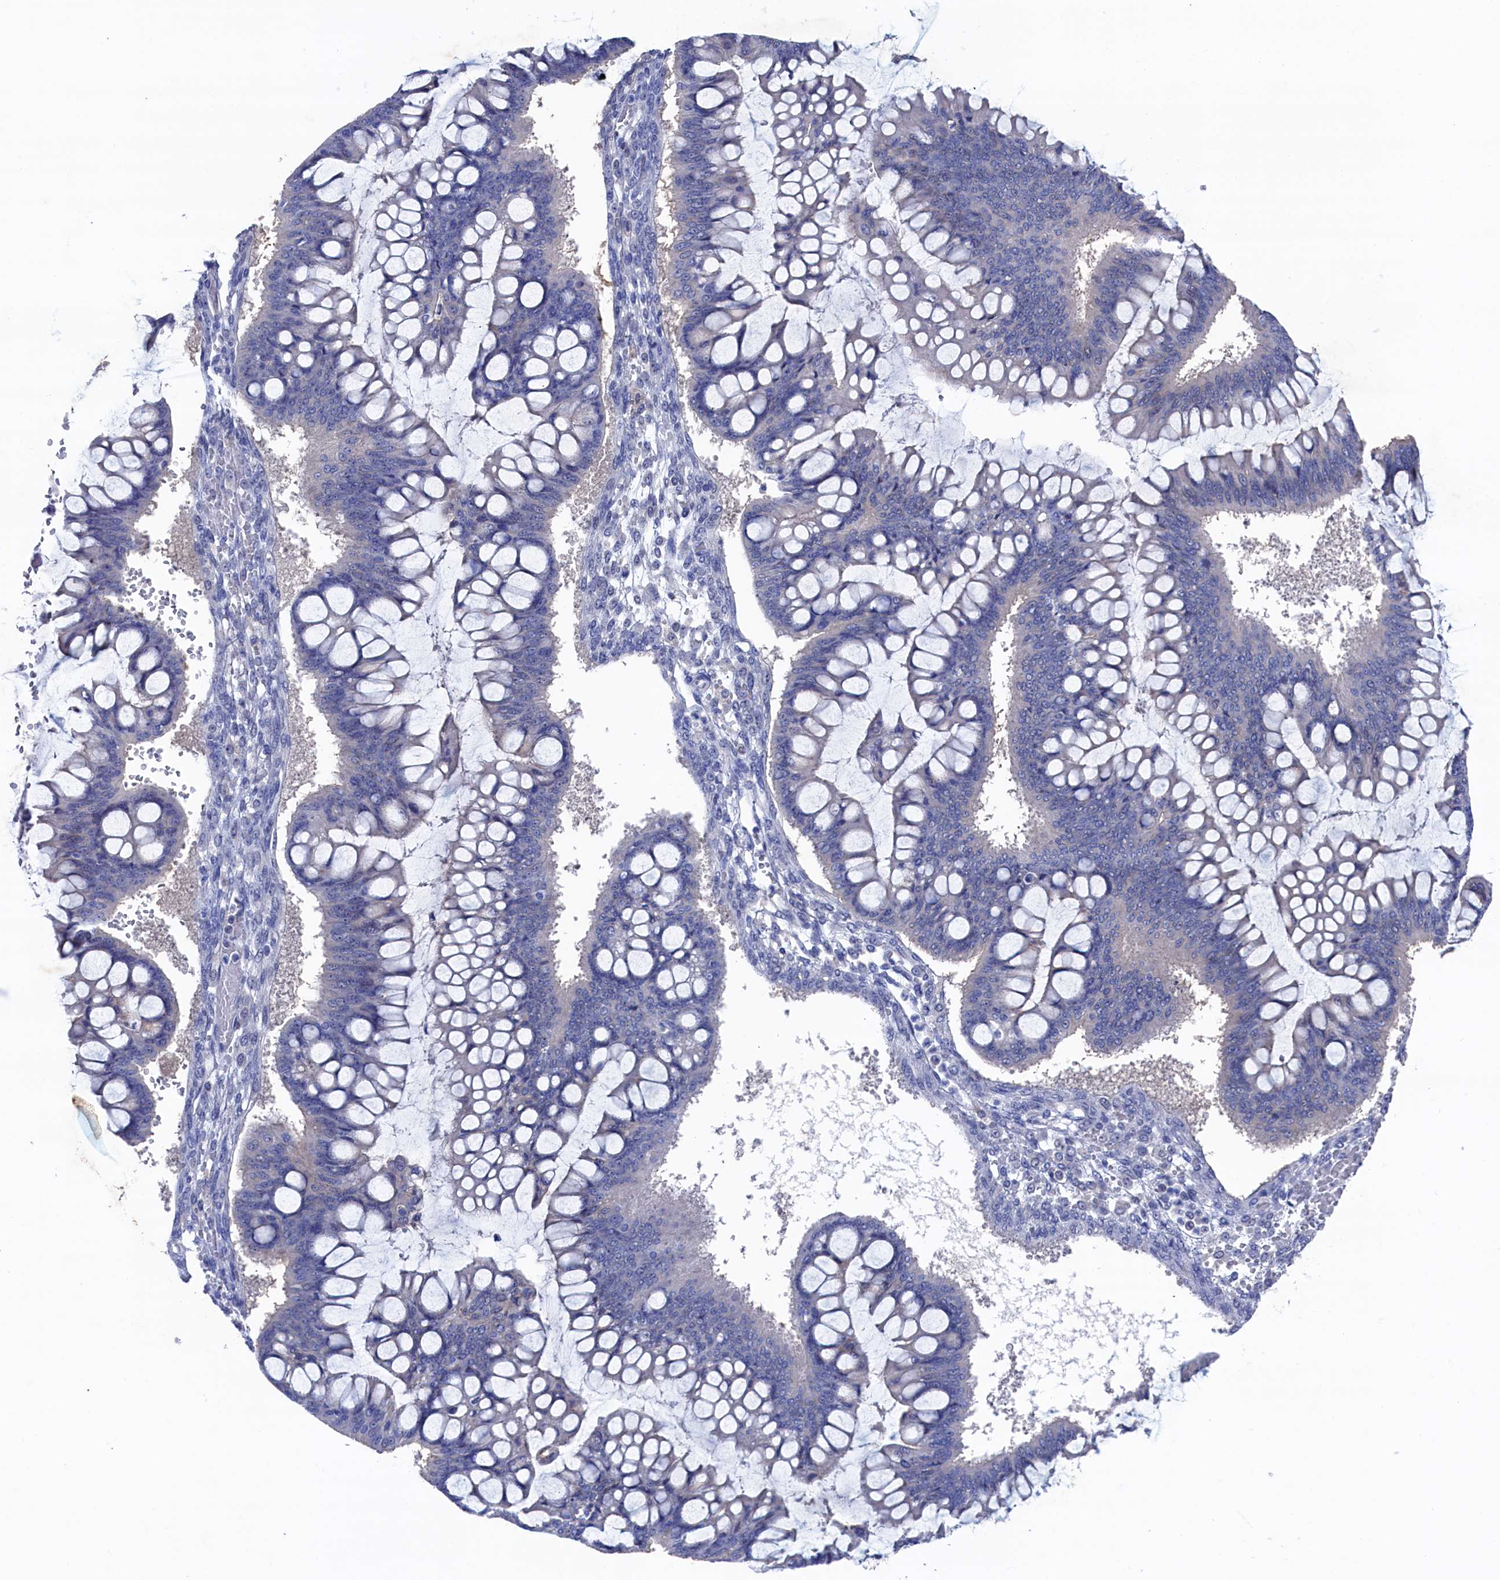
{"staining": {"intensity": "negative", "quantity": "none", "location": "none"}, "tissue": "ovarian cancer", "cell_type": "Tumor cells", "image_type": "cancer", "snomed": [{"axis": "morphology", "description": "Cystadenocarcinoma, mucinous, NOS"}, {"axis": "topography", "description": "Ovary"}], "caption": "IHC of ovarian cancer (mucinous cystadenocarcinoma) shows no positivity in tumor cells.", "gene": "RNH1", "patient": {"sex": "female", "age": 73}}